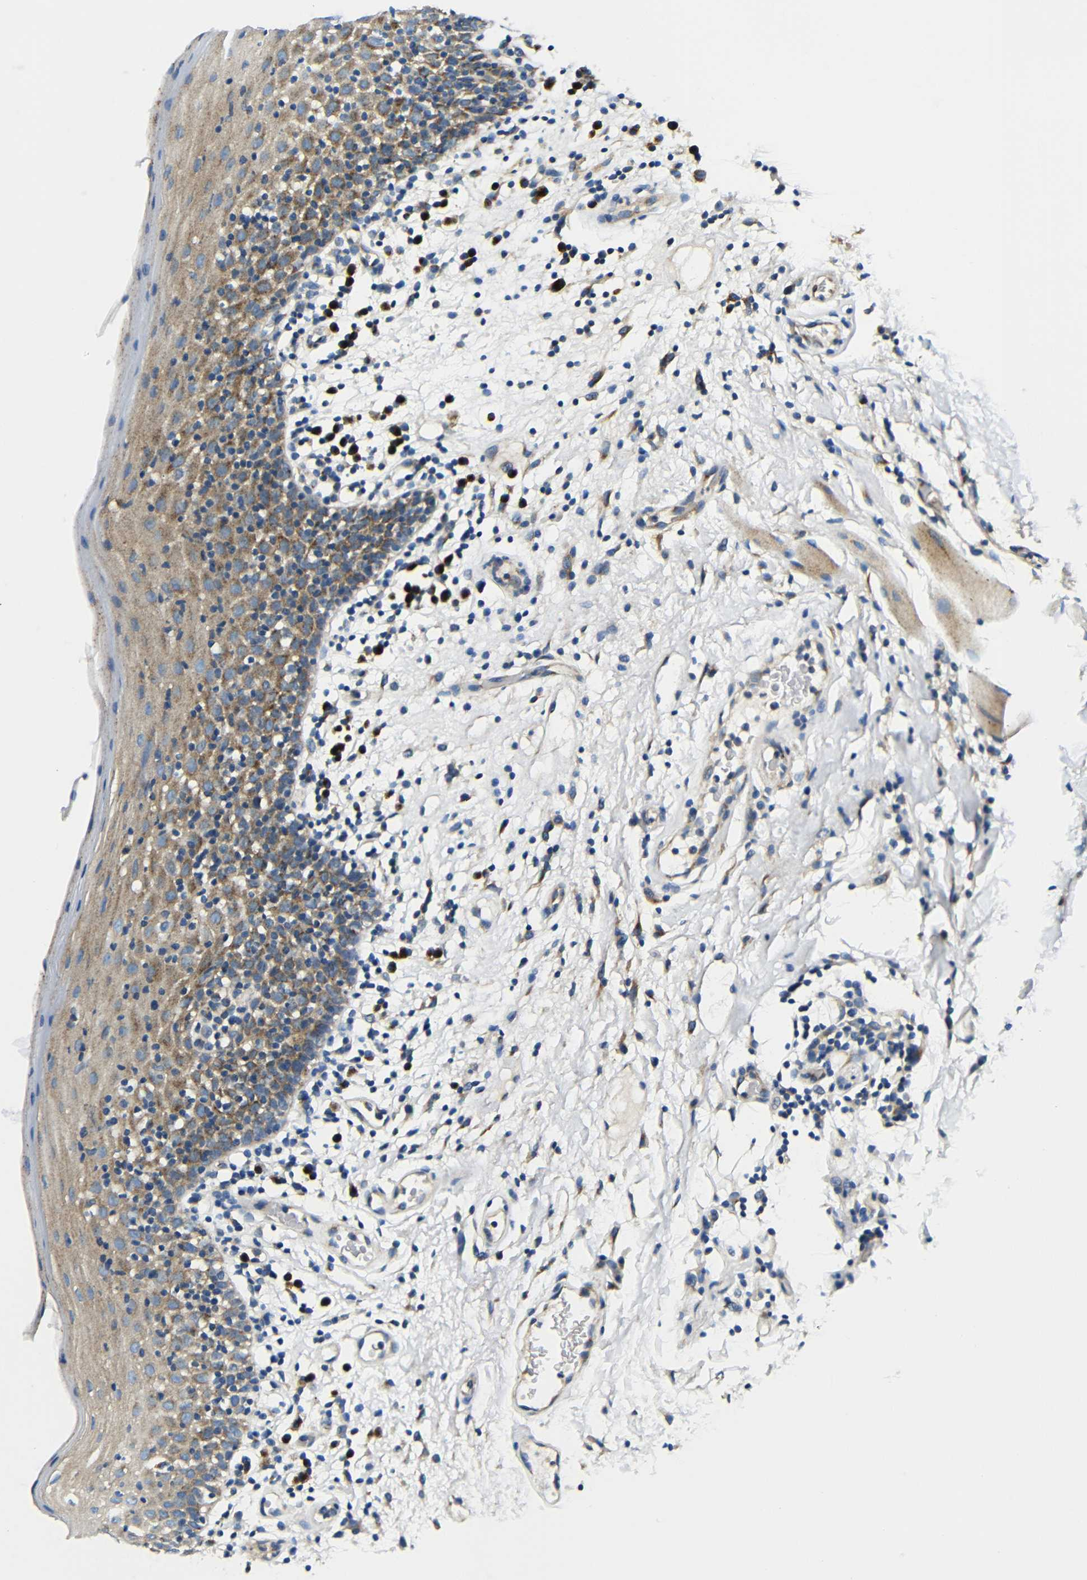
{"staining": {"intensity": "moderate", "quantity": ">75%", "location": "cytoplasmic/membranous"}, "tissue": "oral mucosa", "cell_type": "Squamous epithelial cells", "image_type": "normal", "snomed": [{"axis": "morphology", "description": "Normal tissue, NOS"}, {"axis": "morphology", "description": "Squamous cell carcinoma, NOS"}, {"axis": "topography", "description": "Skeletal muscle"}, {"axis": "topography", "description": "Oral tissue"}], "caption": "Protein staining demonstrates moderate cytoplasmic/membranous expression in approximately >75% of squamous epithelial cells in normal oral mucosa.", "gene": "USO1", "patient": {"sex": "male", "age": 71}}